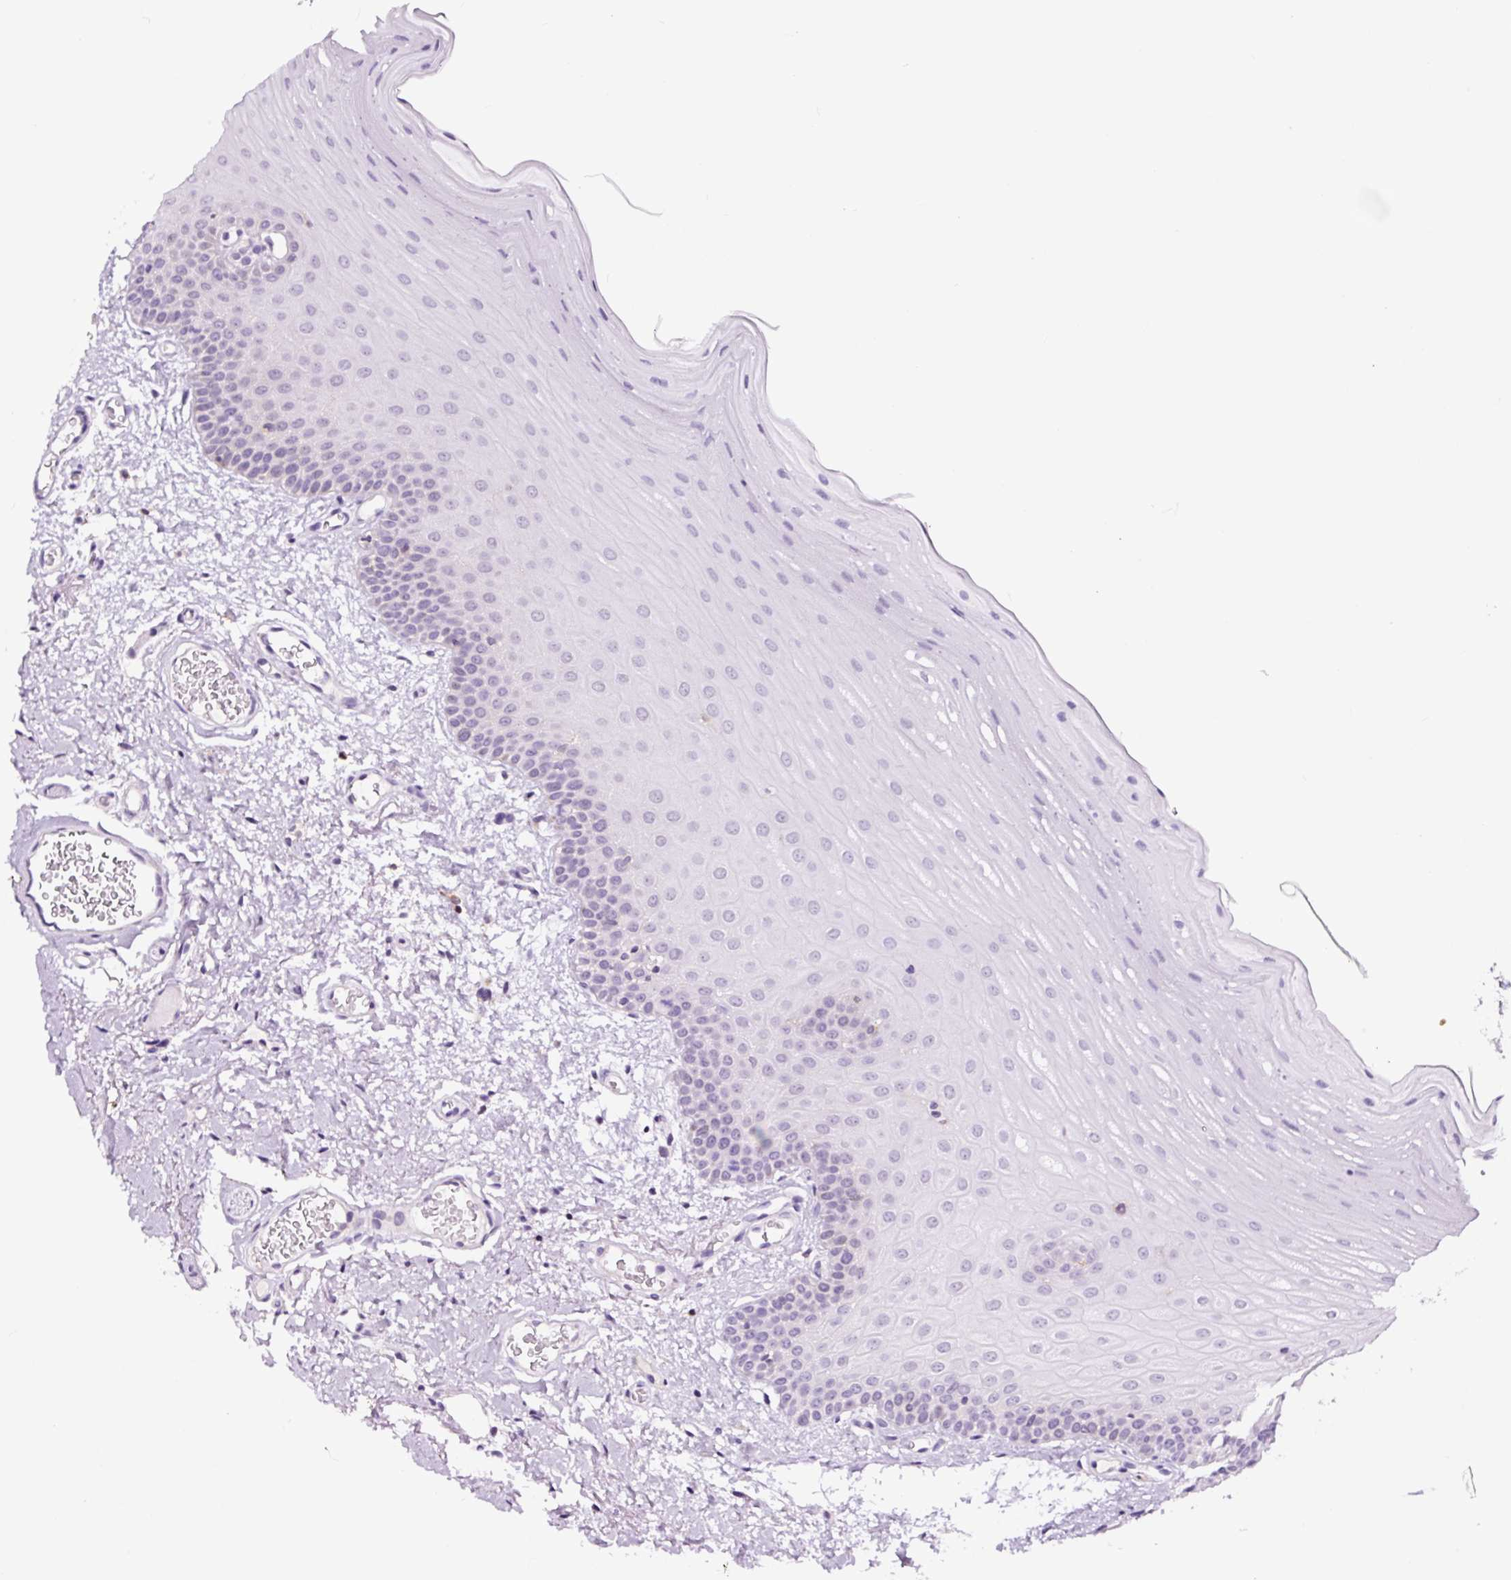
{"staining": {"intensity": "negative", "quantity": "none", "location": "none"}, "tissue": "oral mucosa", "cell_type": "Squamous epithelial cells", "image_type": "normal", "snomed": [{"axis": "morphology", "description": "Normal tissue, NOS"}, {"axis": "topography", "description": "Oral tissue"}], "caption": "This is an IHC histopathology image of normal oral mucosa. There is no positivity in squamous epithelial cells.", "gene": "TAFA3", "patient": {"sex": "male", "age": 68}}